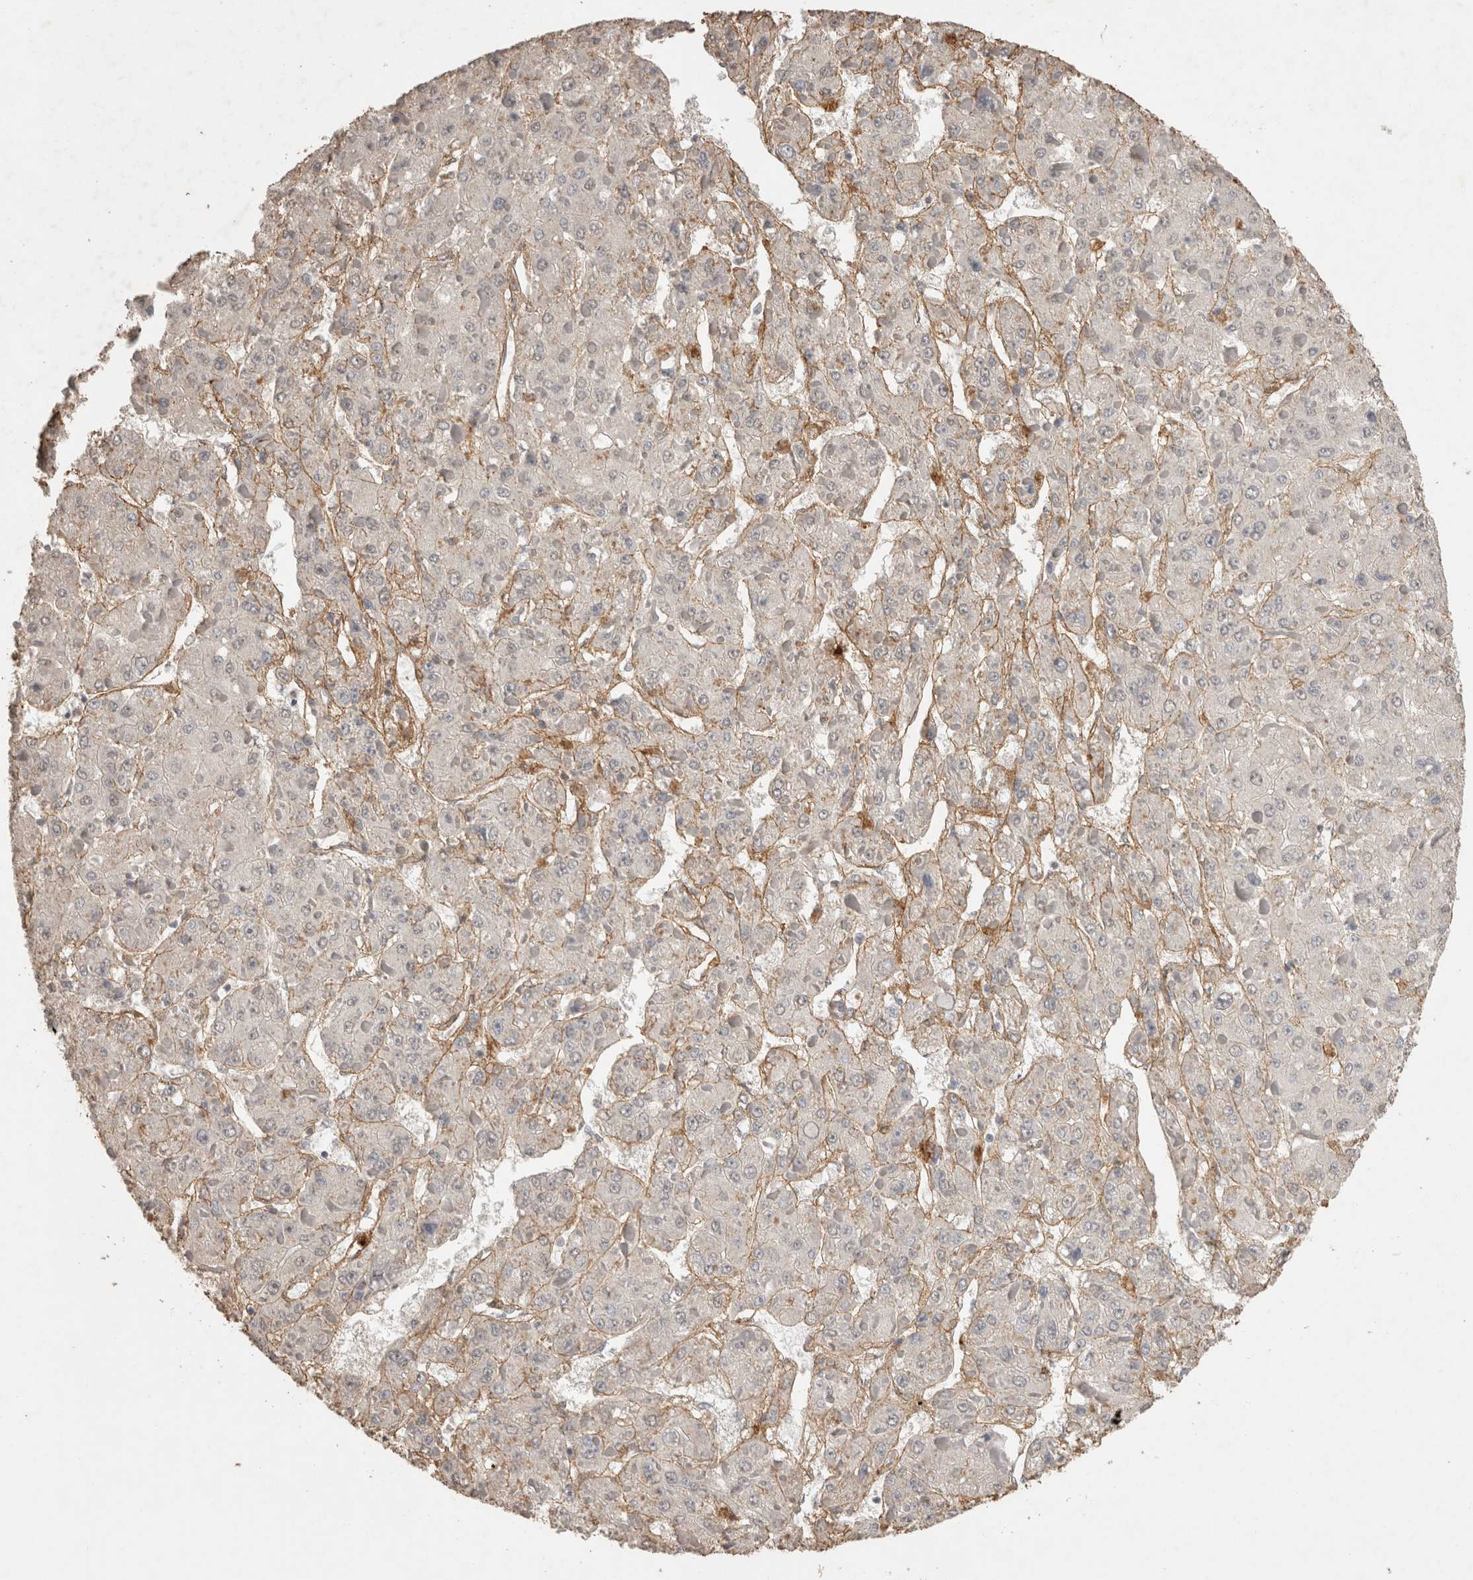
{"staining": {"intensity": "moderate", "quantity": "<25%", "location": "cytoplasmic/membranous"}, "tissue": "liver cancer", "cell_type": "Tumor cells", "image_type": "cancer", "snomed": [{"axis": "morphology", "description": "Carcinoma, Hepatocellular, NOS"}, {"axis": "topography", "description": "Liver"}], "caption": "Immunohistochemical staining of liver hepatocellular carcinoma exhibits low levels of moderate cytoplasmic/membranous protein positivity in about <25% of tumor cells.", "gene": "C1QTNF5", "patient": {"sex": "female", "age": 73}}